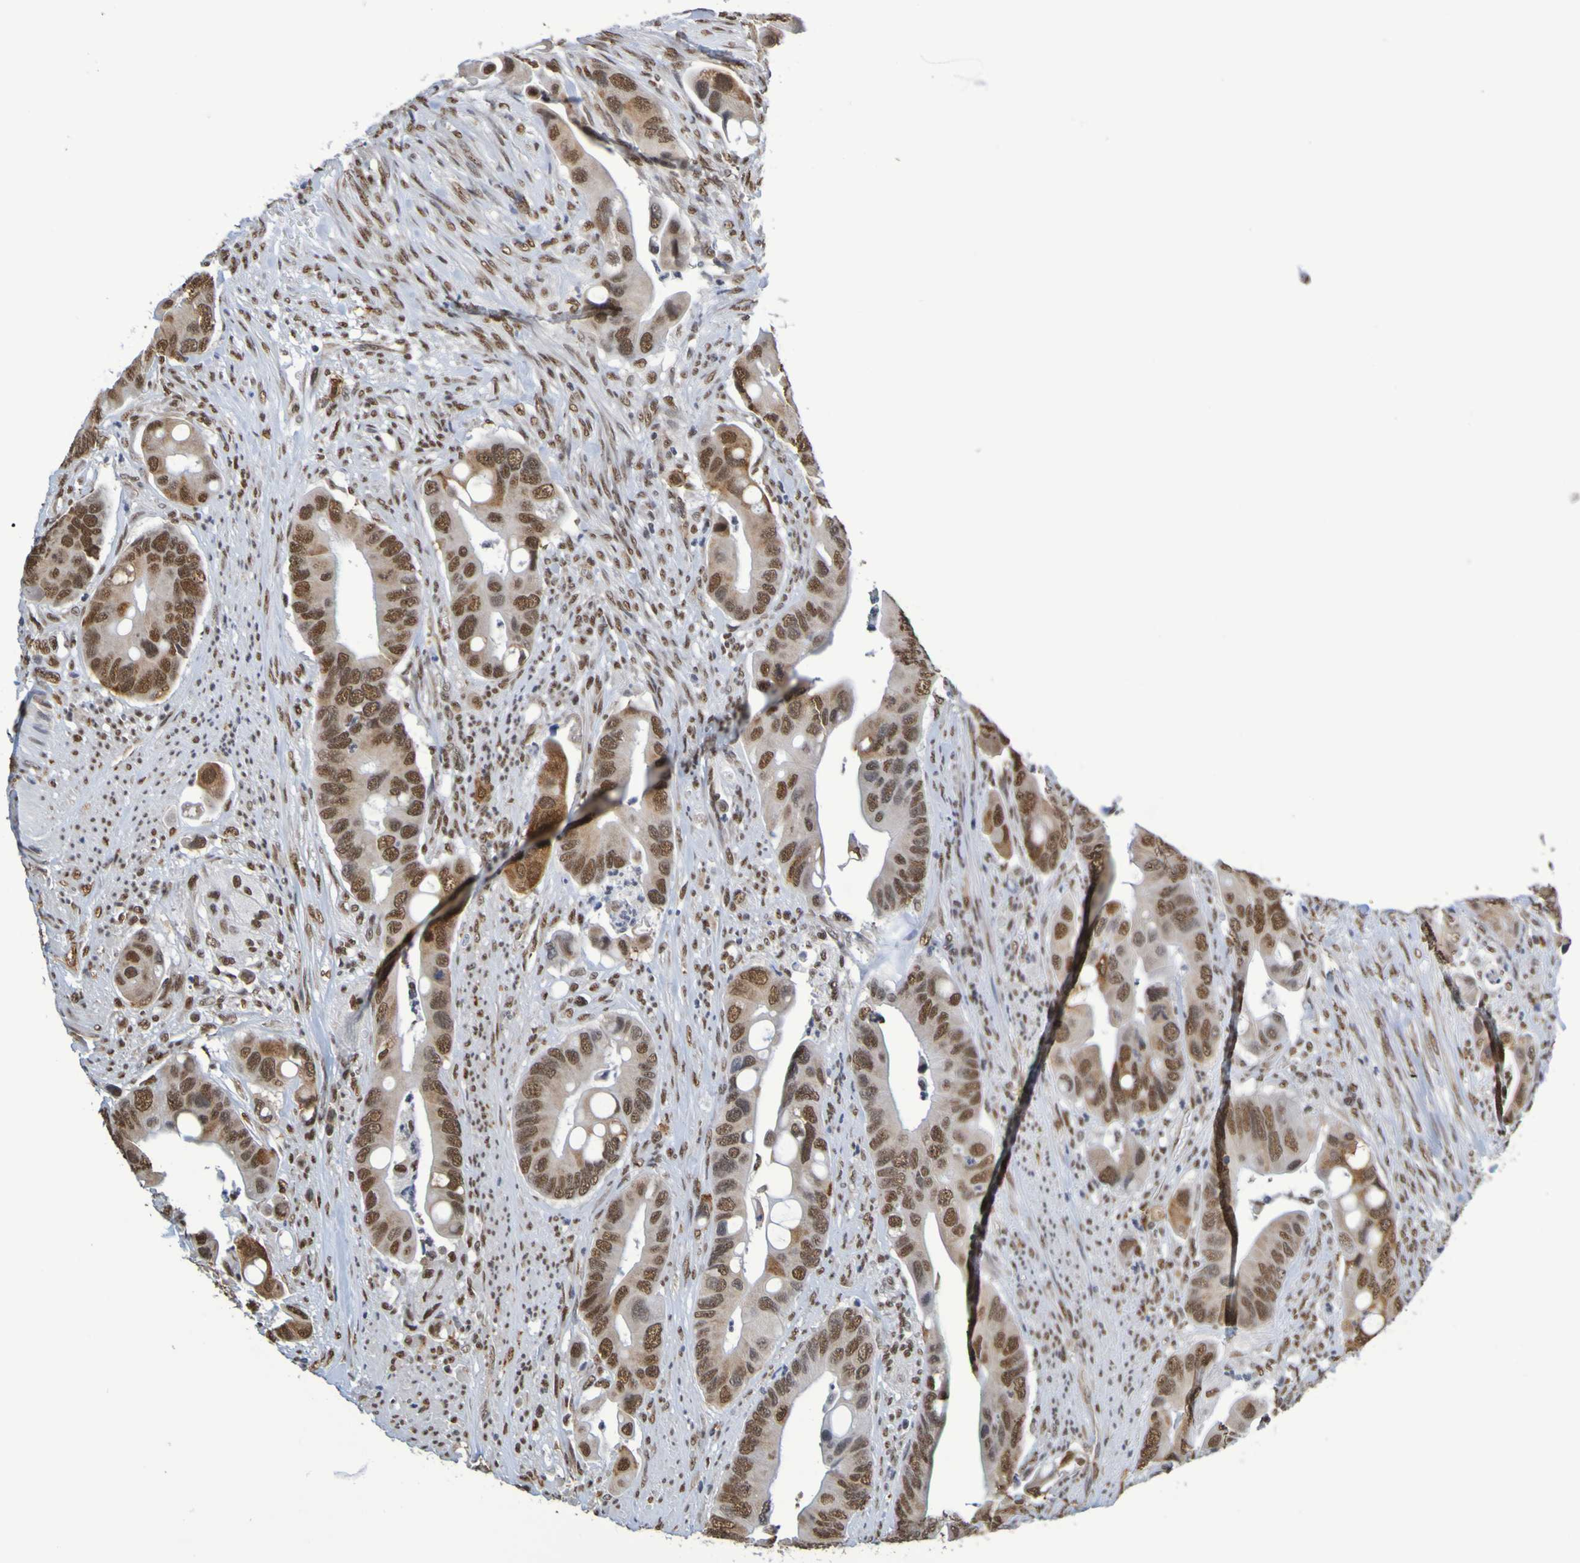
{"staining": {"intensity": "strong", "quantity": ">75%", "location": "nuclear"}, "tissue": "colorectal cancer", "cell_type": "Tumor cells", "image_type": "cancer", "snomed": [{"axis": "morphology", "description": "Adenocarcinoma, NOS"}, {"axis": "topography", "description": "Rectum"}], "caption": "Strong nuclear staining is present in about >75% of tumor cells in adenocarcinoma (colorectal). (DAB (3,3'-diaminobenzidine) = brown stain, brightfield microscopy at high magnification).", "gene": "HDAC2", "patient": {"sex": "female", "age": 57}}